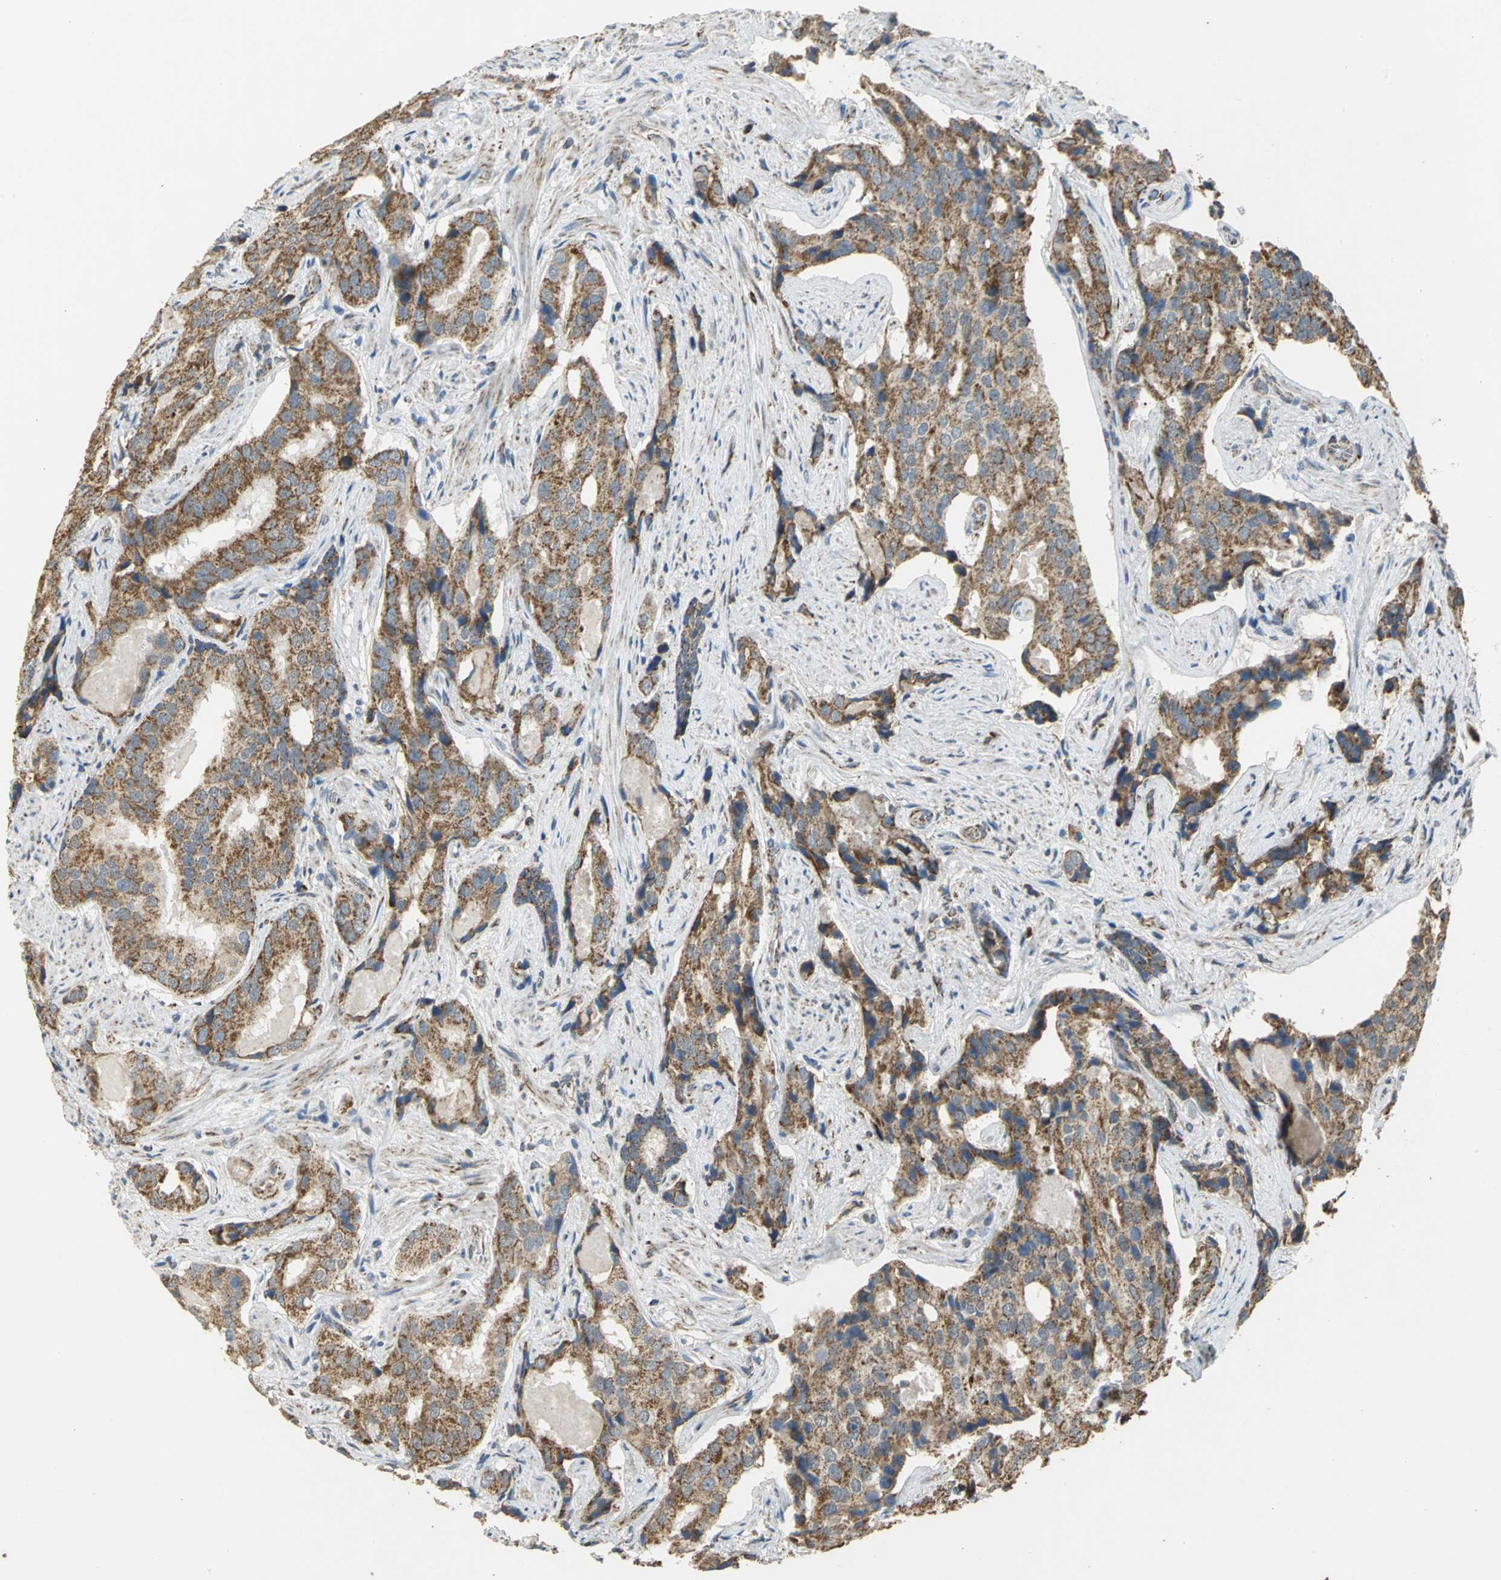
{"staining": {"intensity": "strong", "quantity": ">75%", "location": "cytoplasmic/membranous"}, "tissue": "prostate cancer", "cell_type": "Tumor cells", "image_type": "cancer", "snomed": [{"axis": "morphology", "description": "Adenocarcinoma, High grade"}, {"axis": "topography", "description": "Prostate"}], "caption": "Adenocarcinoma (high-grade) (prostate) stained for a protein reveals strong cytoplasmic/membranous positivity in tumor cells. Immunohistochemistry (ihc) stains the protein of interest in brown and the nuclei are stained blue.", "gene": "NDUFB5", "patient": {"sex": "male", "age": 58}}